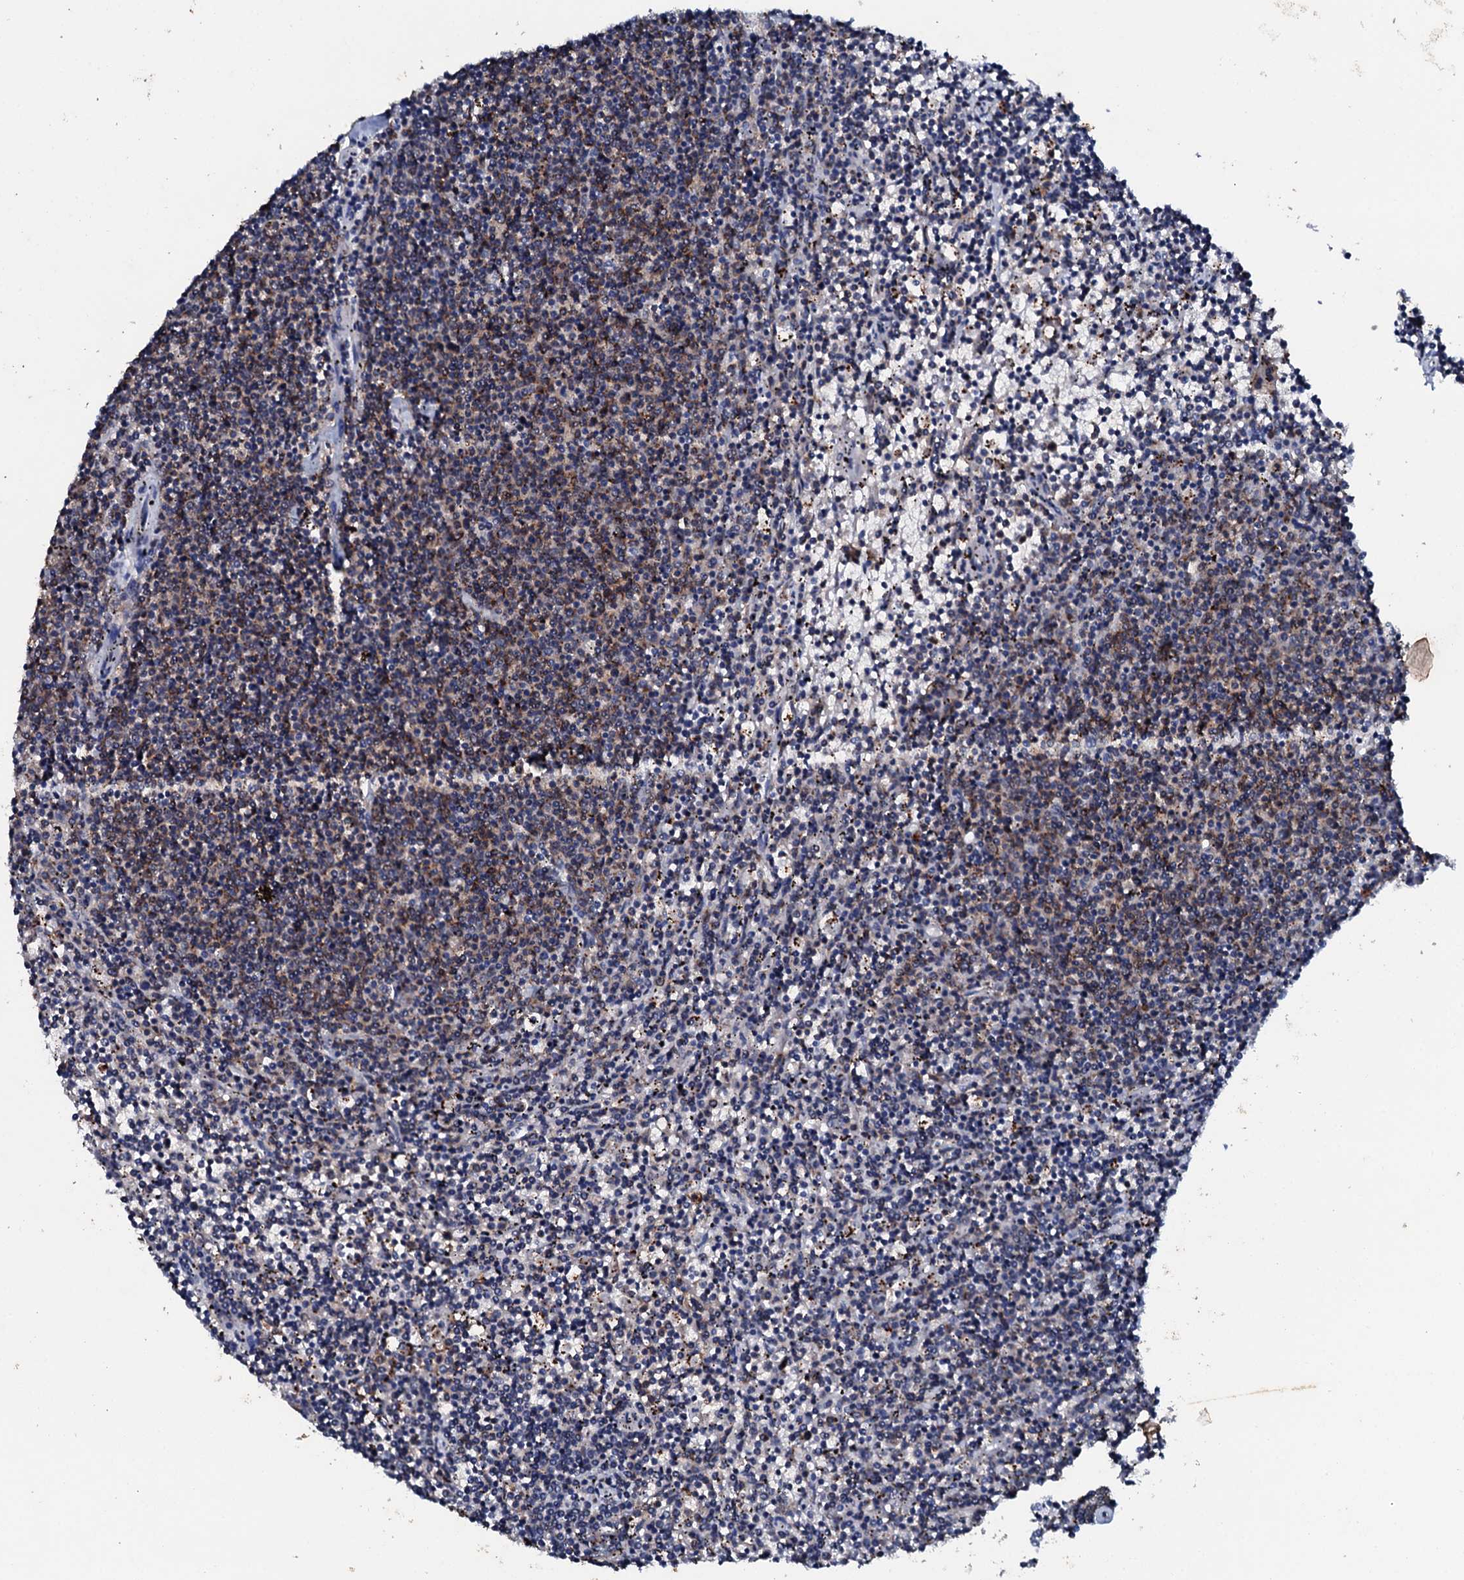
{"staining": {"intensity": "moderate", "quantity": "<25%", "location": "cytoplasmic/membranous"}, "tissue": "lymphoma", "cell_type": "Tumor cells", "image_type": "cancer", "snomed": [{"axis": "morphology", "description": "Malignant lymphoma, non-Hodgkin's type, Low grade"}, {"axis": "topography", "description": "Spleen"}], "caption": "Protein staining of lymphoma tissue displays moderate cytoplasmic/membranous staining in about <25% of tumor cells.", "gene": "GRK2", "patient": {"sex": "female", "age": 50}}